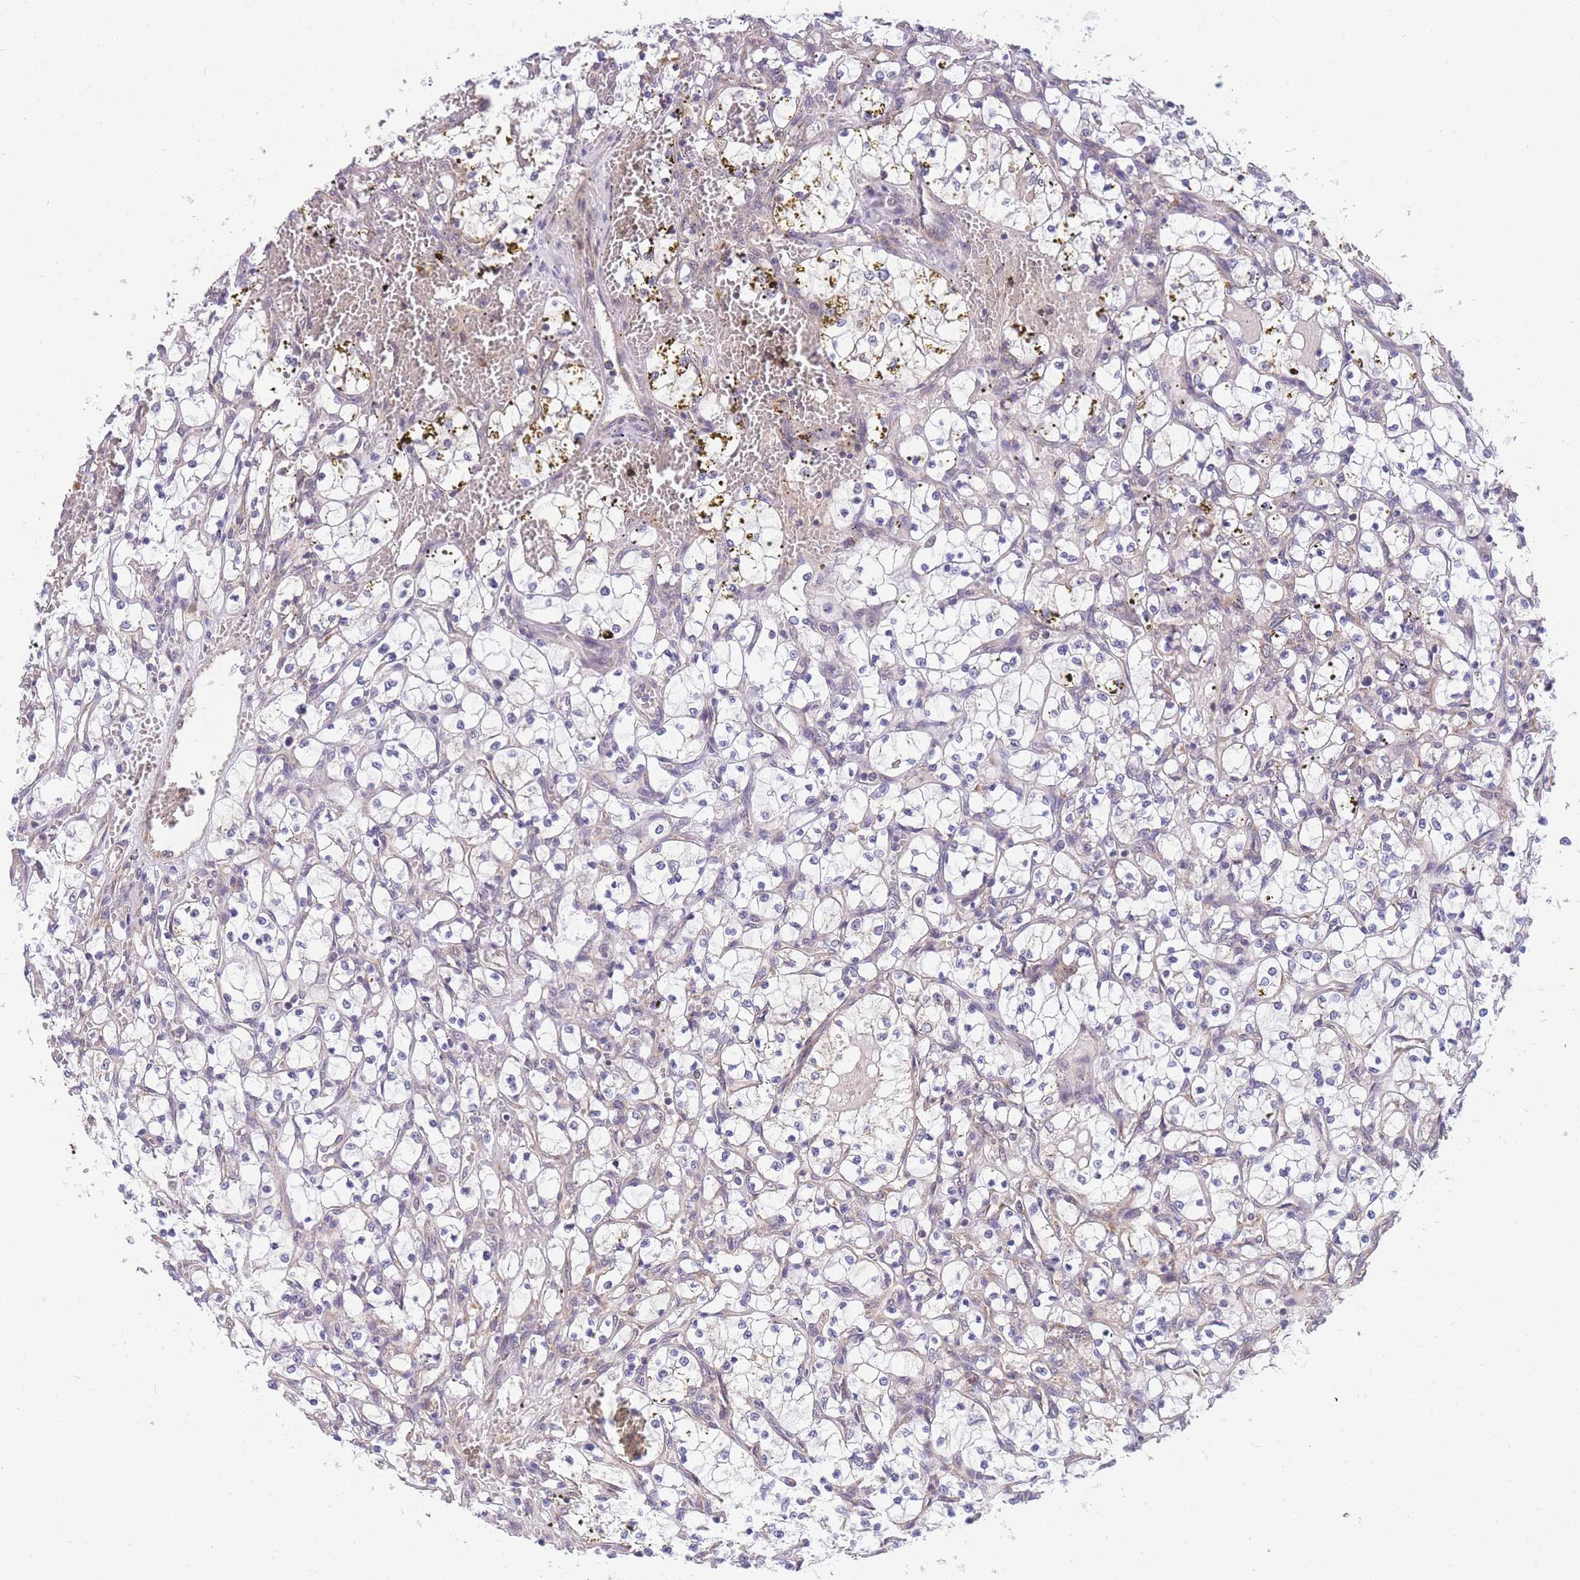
{"staining": {"intensity": "negative", "quantity": "none", "location": "none"}, "tissue": "renal cancer", "cell_type": "Tumor cells", "image_type": "cancer", "snomed": [{"axis": "morphology", "description": "Adenocarcinoma, NOS"}, {"axis": "topography", "description": "Kidney"}], "caption": "Tumor cells are negative for protein expression in human renal cancer (adenocarcinoma).", "gene": "MRPL23", "patient": {"sex": "female", "age": 69}}